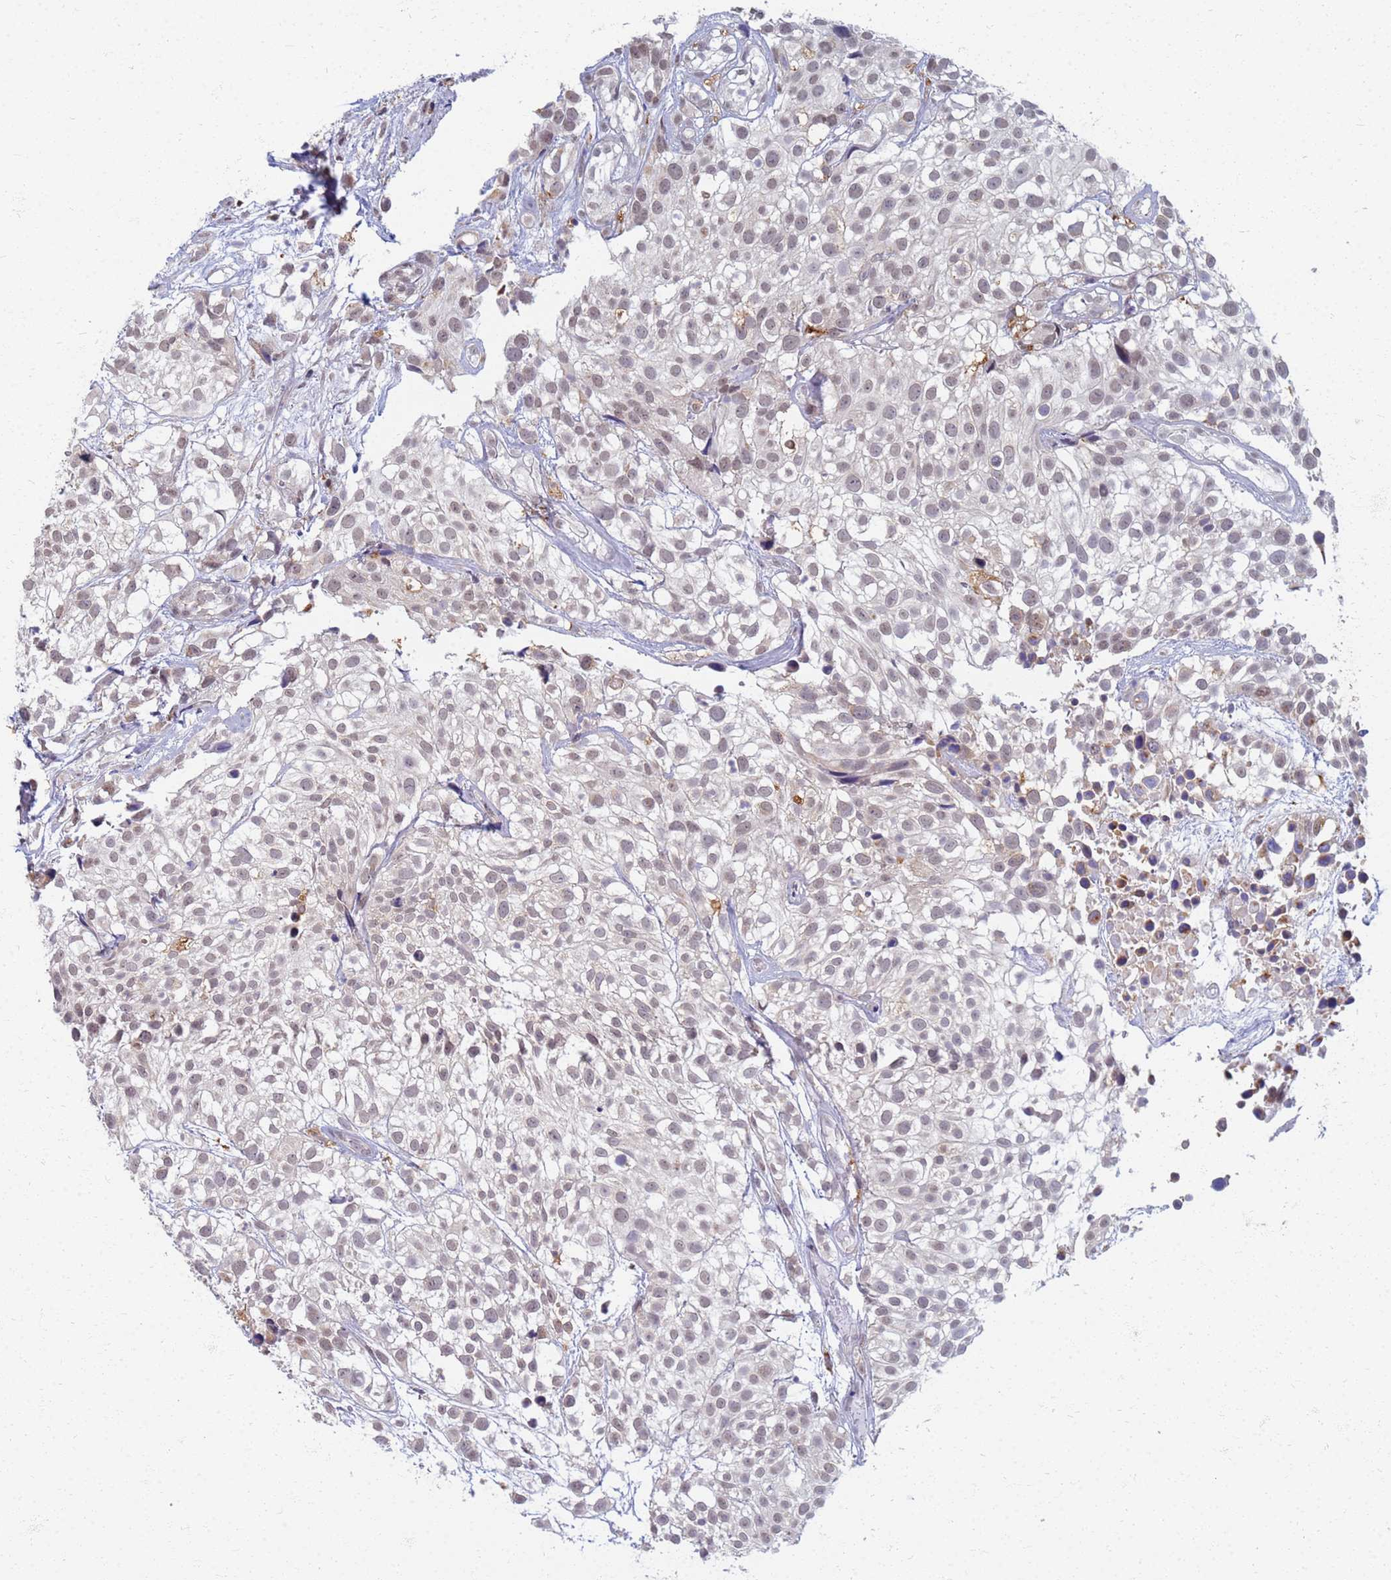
{"staining": {"intensity": "weak", "quantity": "25%-75%", "location": "nuclear"}, "tissue": "urothelial cancer", "cell_type": "Tumor cells", "image_type": "cancer", "snomed": [{"axis": "morphology", "description": "Urothelial carcinoma, High grade"}, {"axis": "topography", "description": "Urinary bladder"}], "caption": "DAB immunohistochemical staining of human urothelial cancer demonstrates weak nuclear protein expression in approximately 25%-75% of tumor cells.", "gene": "ATP6V1E1", "patient": {"sex": "male", "age": 56}}